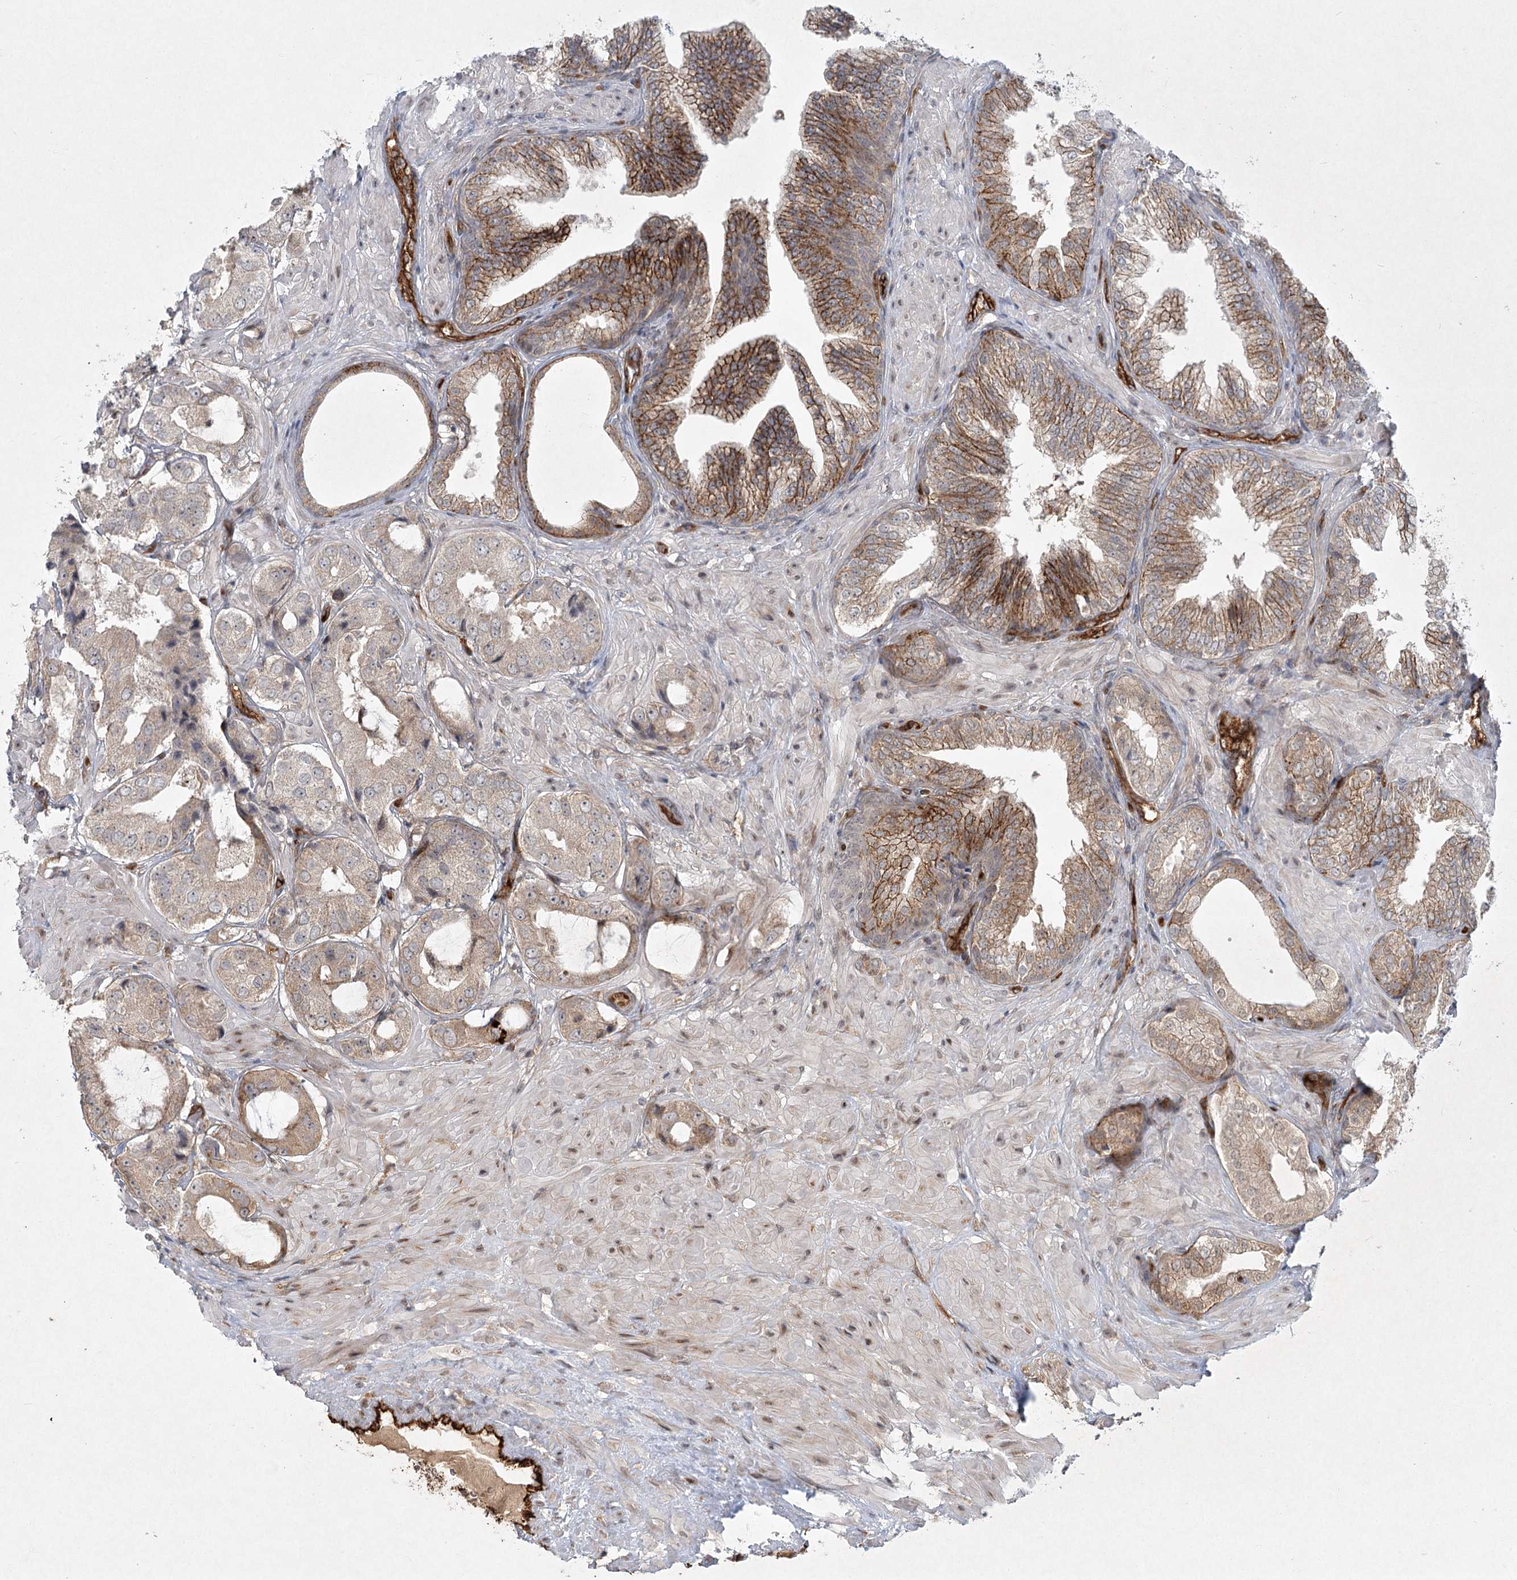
{"staining": {"intensity": "moderate", "quantity": "25%-75%", "location": "cytoplasmic/membranous"}, "tissue": "prostate cancer", "cell_type": "Tumor cells", "image_type": "cancer", "snomed": [{"axis": "morphology", "description": "Adenocarcinoma, High grade"}, {"axis": "topography", "description": "Prostate"}], "caption": "Protein expression analysis of human prostate cancer reveals moderate cytoplasmic/membranous staining in about 25%-75% of tumor cells.", "gene": "ARHGAP31", "patient": {"sex": "male", "age": 59}}